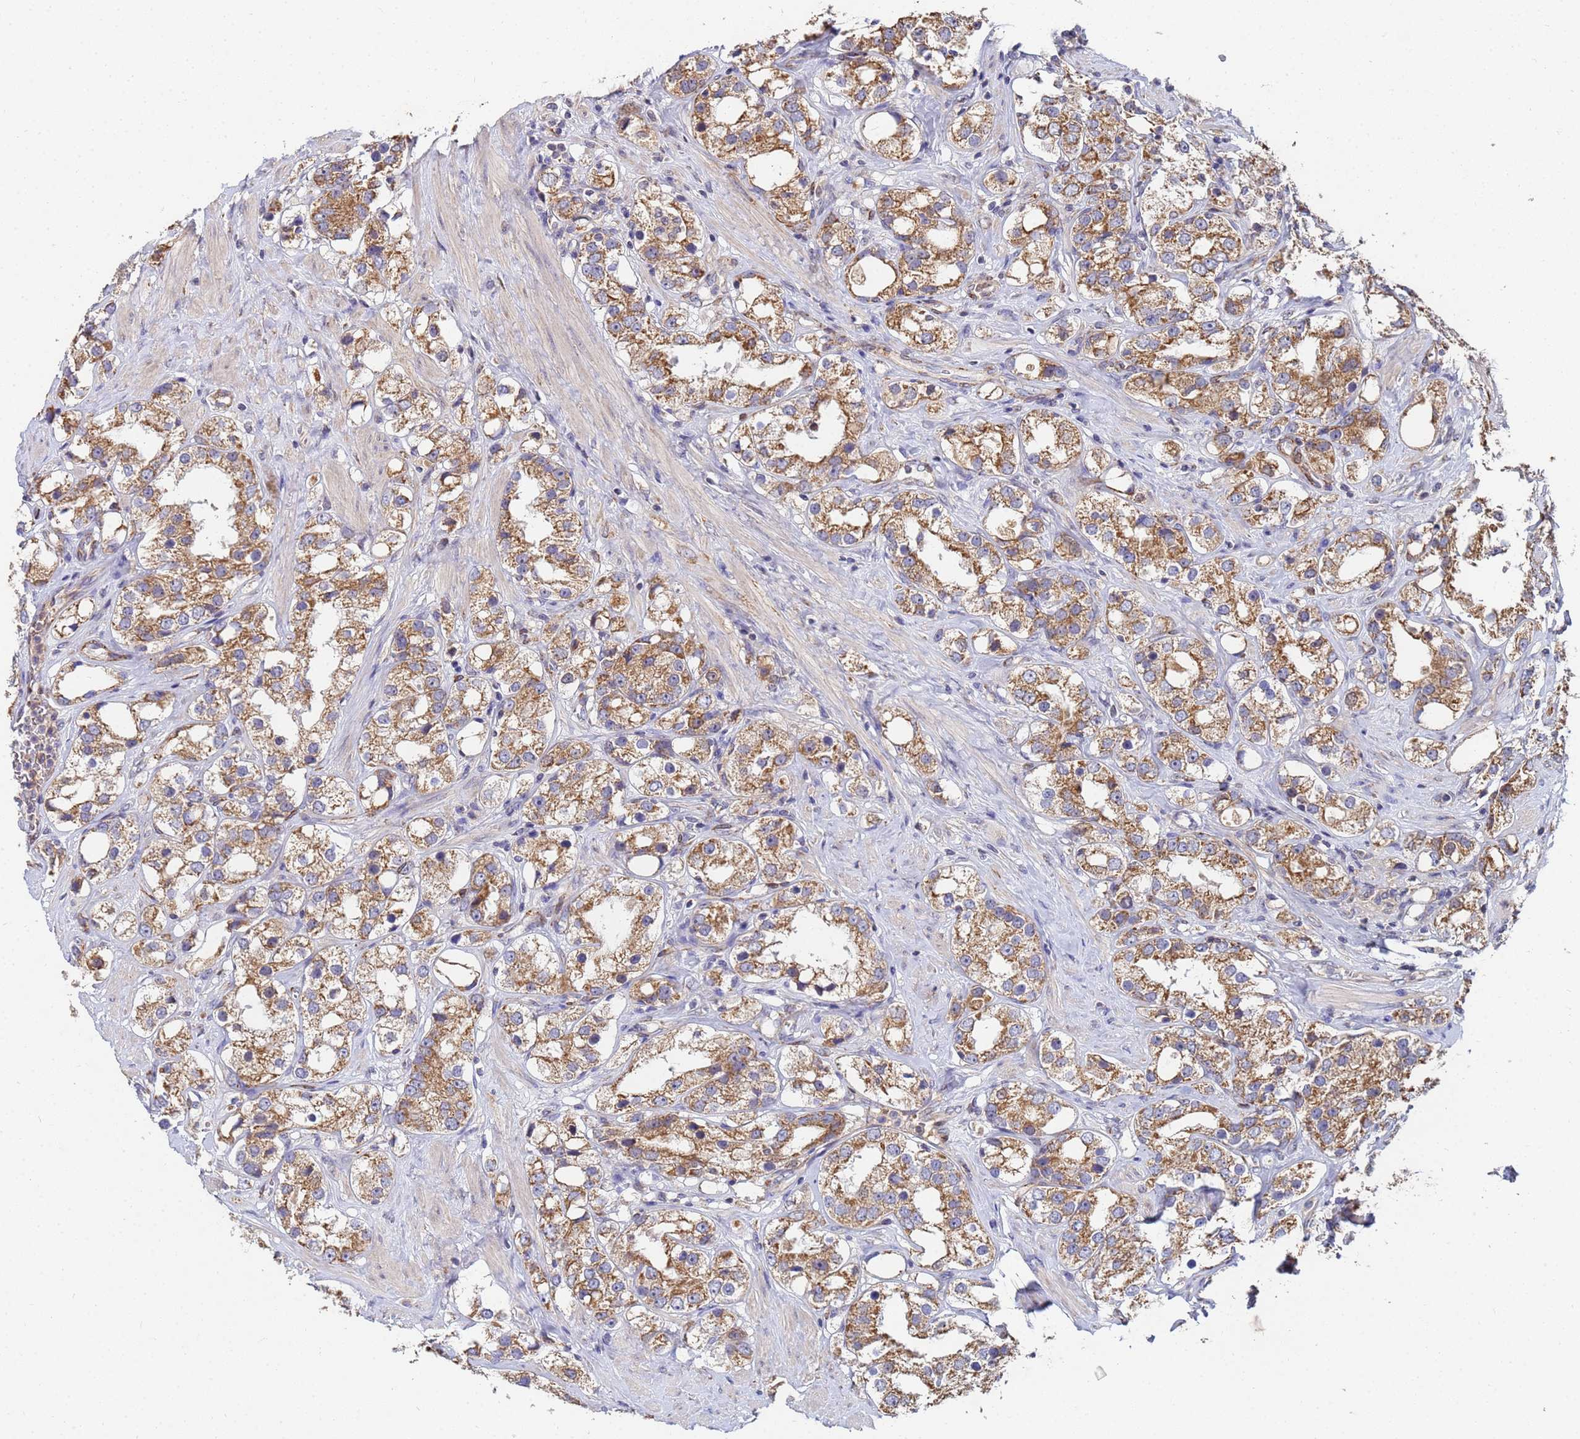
{"staining": {"intensity": "moderate", "quantity": ">75%", "location": "cytoplasmic/membranous"}, "tissue": "prostate cancer", "cell_type": "Tumor cells", "image_type": "cancer", "snomed": [{"axis": "morphology", "description": "Adenocarcinoma, NOS"}, {"axis": "topography", "description": "Prostate"}], "caption": "The histopathology image reveals immunohistochemical staining of adenocarcinoma (prostate). There is moderate cytoplasmic/membranous positivity is seen in approximately >75% of tumor cells.", "gene": "C5orf34", "patient": {"sex": "male", "age": 79}}